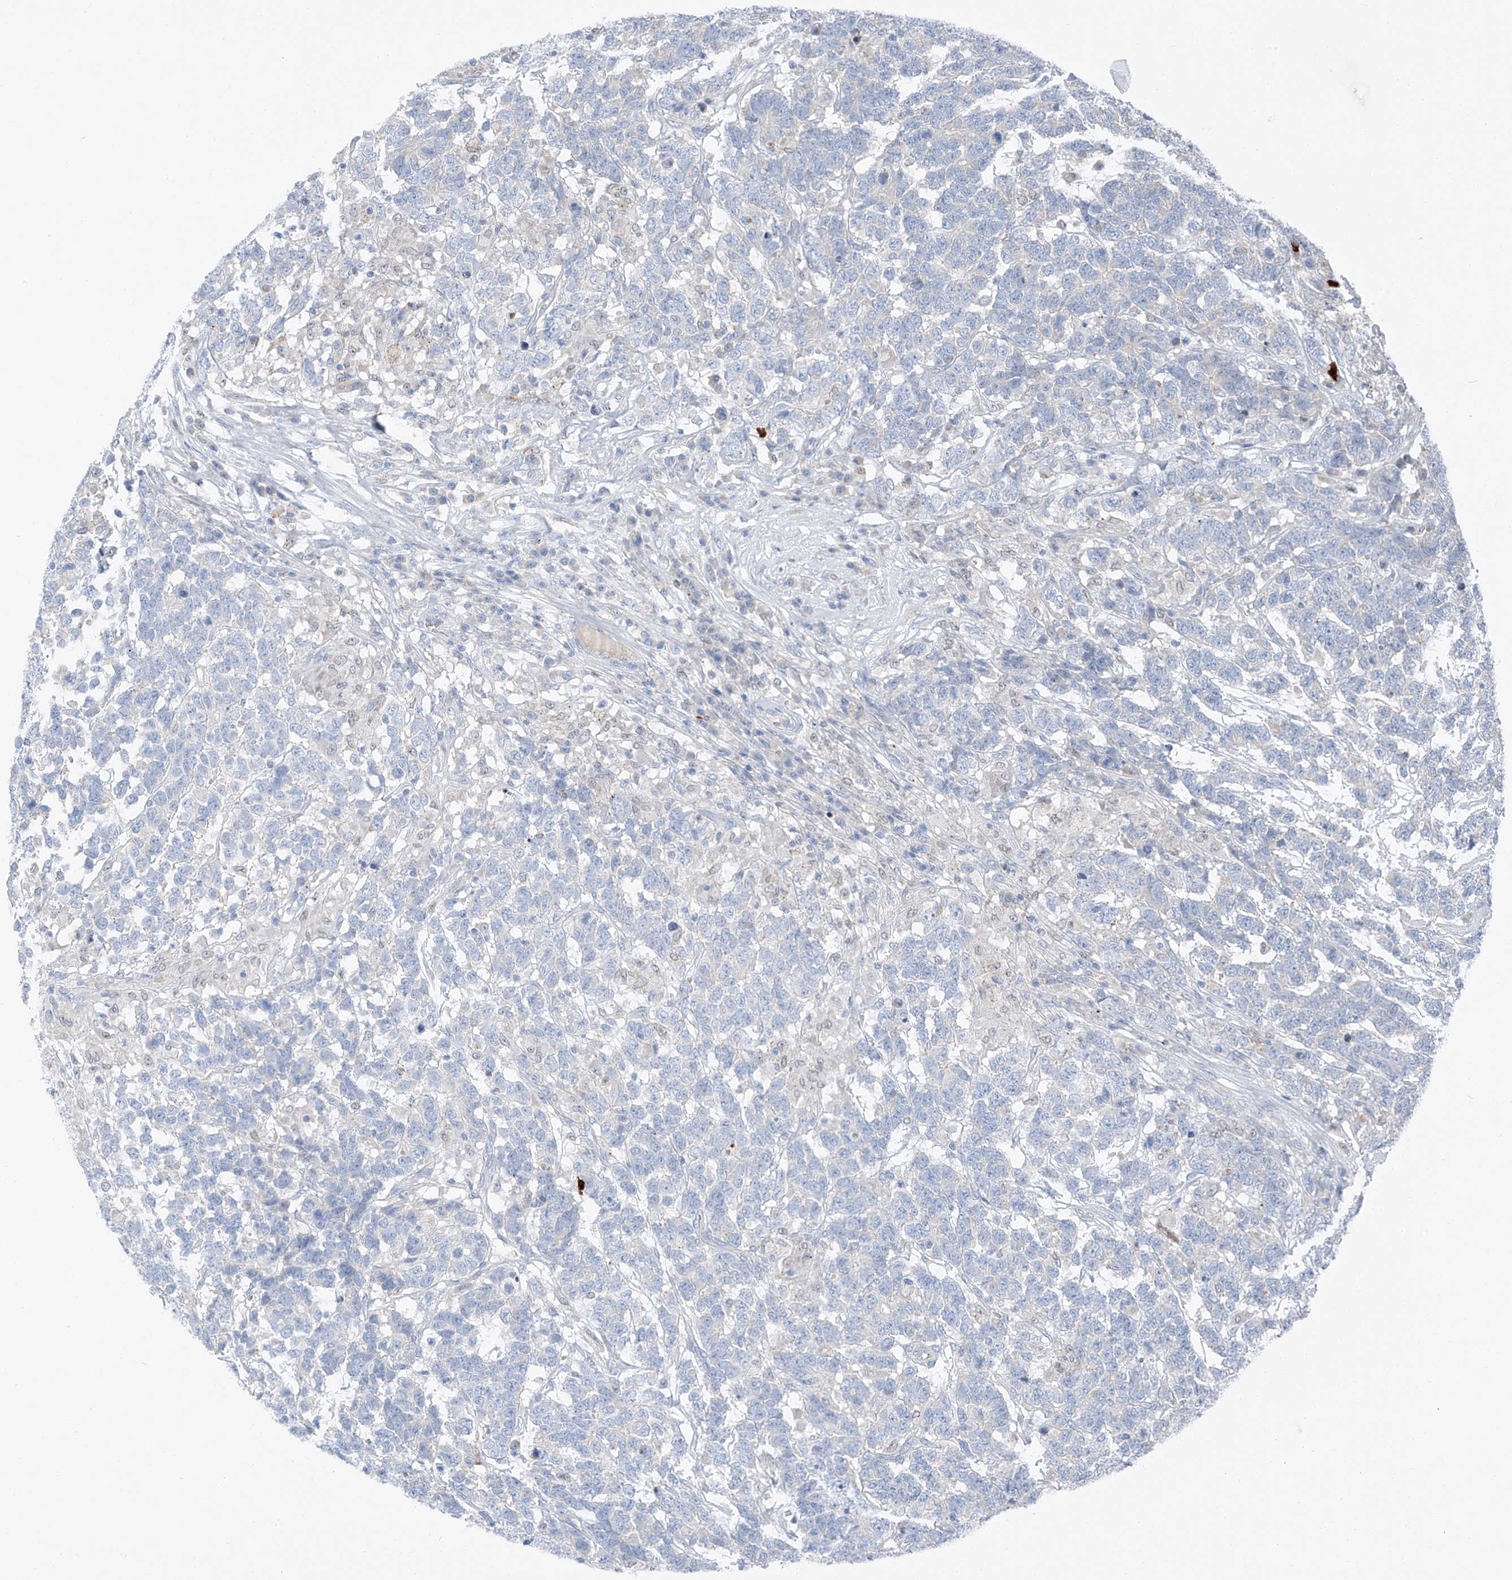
{"staining": {"intensity": "negative", "quantity": "none", "location": "none"}, "tissue": "testis cancer", "cell_type": "Tumor cells", "image_type": "cancer", "snomed": [{"axis": "morphology", "description": "Carcinoma, Embryonal, NOS"}, {"axis": "topography", "description": "Testis"}], "caption": "IHC micrograph of neoplastic tissue: human testis cancer stained with DAB (3,3'-diaminobenzidine) exhibits no significant protein expression in tumor cells. The staining is performed using DAB brown chromogen with nuclei counter-stained in using hematoxylin.", "gene": "CHMP2B", "patient": {"sex": "male", "age": 26}}